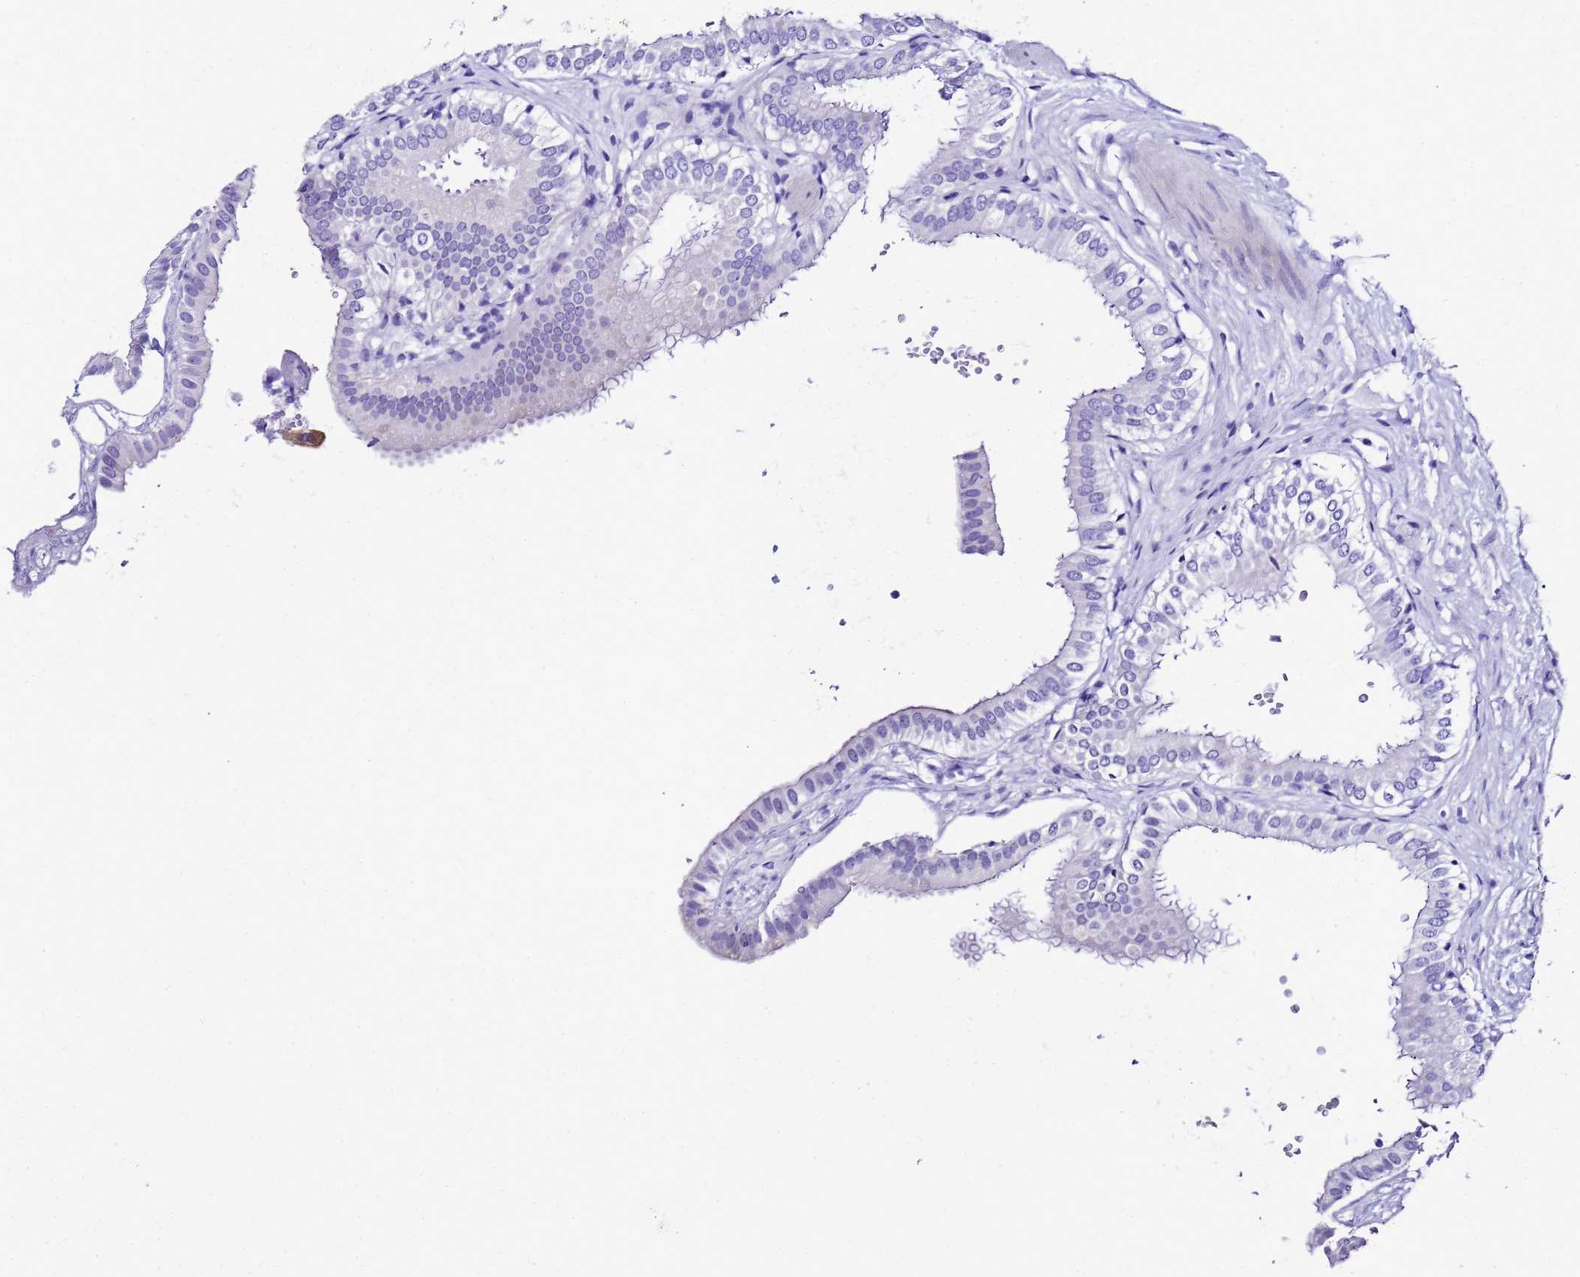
{"staining": {"intensity": "negative", "quantity": "none", "location": "none"}, "tissue": "gallbladder", "cell_type": "Glandular cells", "image_type": "normal", "snomed": [{"axis": "morphology", "description": "Normal tissue, NOS"}, {"axis": "topography", "description": "Gallbladder"}], "caption": "Unremarkable gallbladder was stained to show a protein in brown. There is no significant positivity in glandular cells.", "gene": "UGT2A1", "patient": {"sex": "female", "age": 61}}